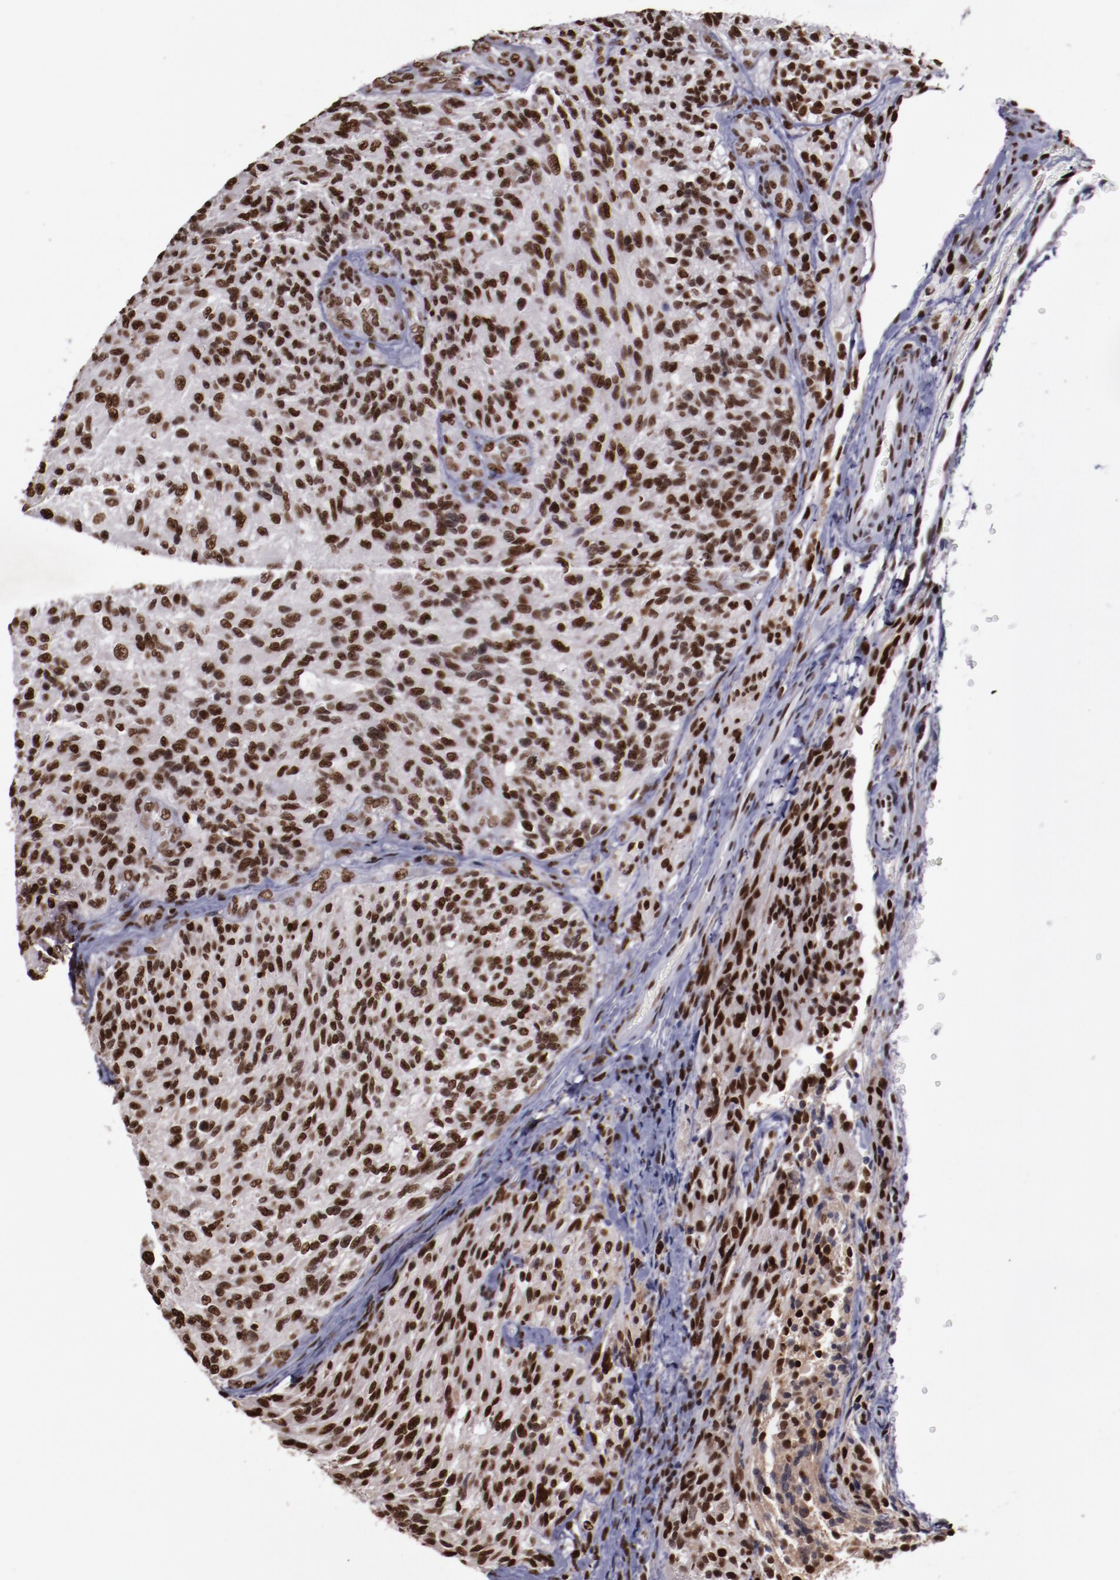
{"staining": {"intensity": "moderate", "quantity": ">75%", "location": "nuclear"}, "tissue": "glioma", "cell_type": "Tumor cells", "image_type": "cancer", "snomed": [{"axis": "morphology", "description": "Normal tissue, NOS"}, {"axis": "morphology", "description": "Glioma, malignant, High grade"}, {"axis": "topography", "description": "Cerebral cortex"}], "caption": "Human malignant glioma (high-grade) stained with a brown dye shows moderate nuclear positive expression in approximately >75% of tumor cells.", "gene": "APEX1", "patient": {"sex": "male", "age": 56}}